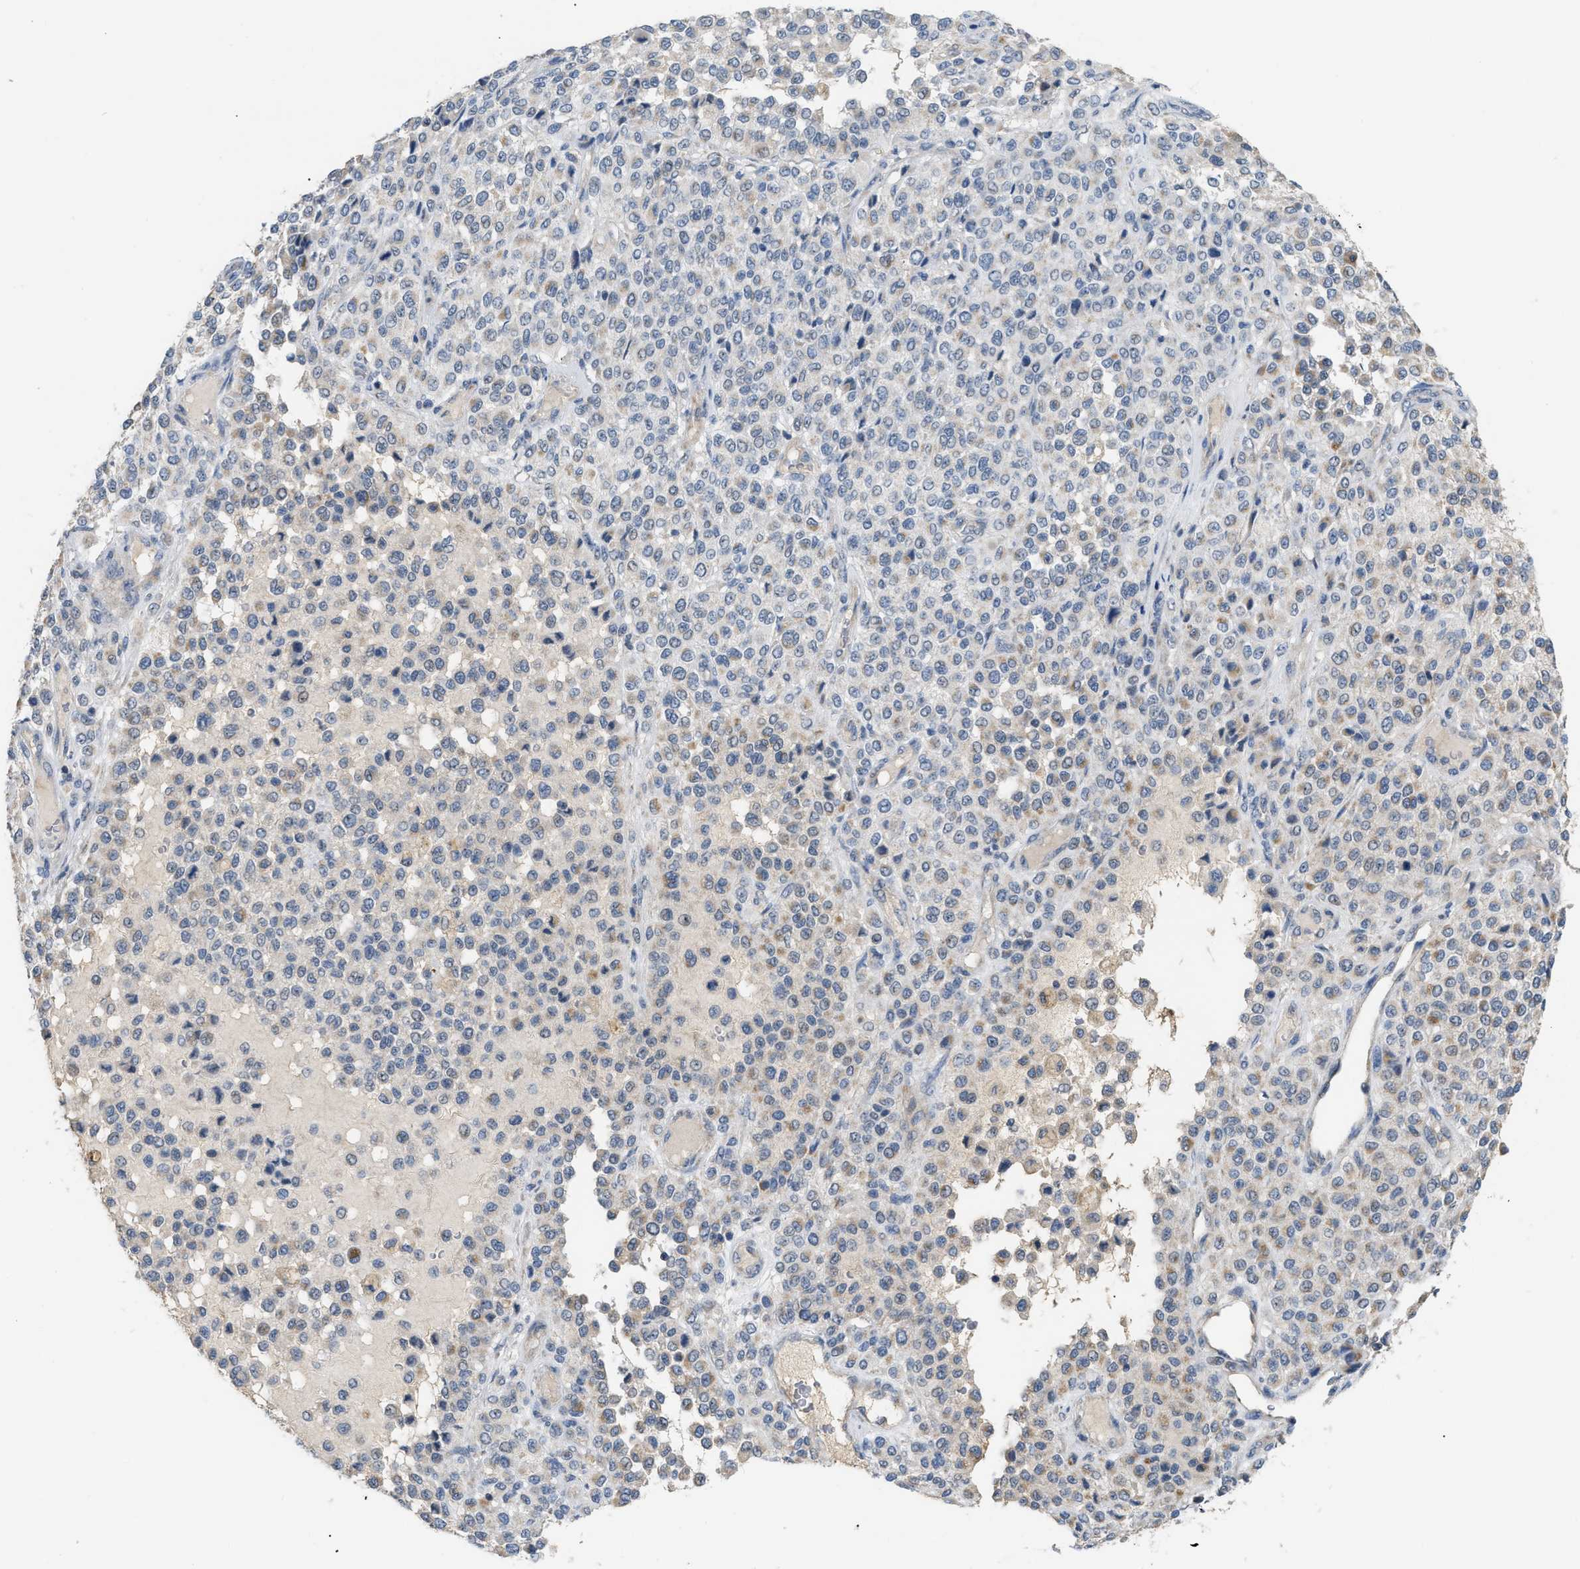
{"staining": {"intensity": "weak", "quantity": "<25%", "location": "cytoplasmic/membranous"}, "tissue": "melanoma", "cell_type": "Tumor cells", "image_type": "cancer", "snomed": [{"axis": "morphology", "description": "Malignant melanoma, Metastatic site"}, {"axis": "topography", "description": "Pancreas"}], "caption": "An image of melanoma stained for a protein exhibits no brown staining in tumor cells. (IHC, brightfield microscopy, high magnification).", "gene": "DHX58", "patient": {"sex": "female", "age": 30}}